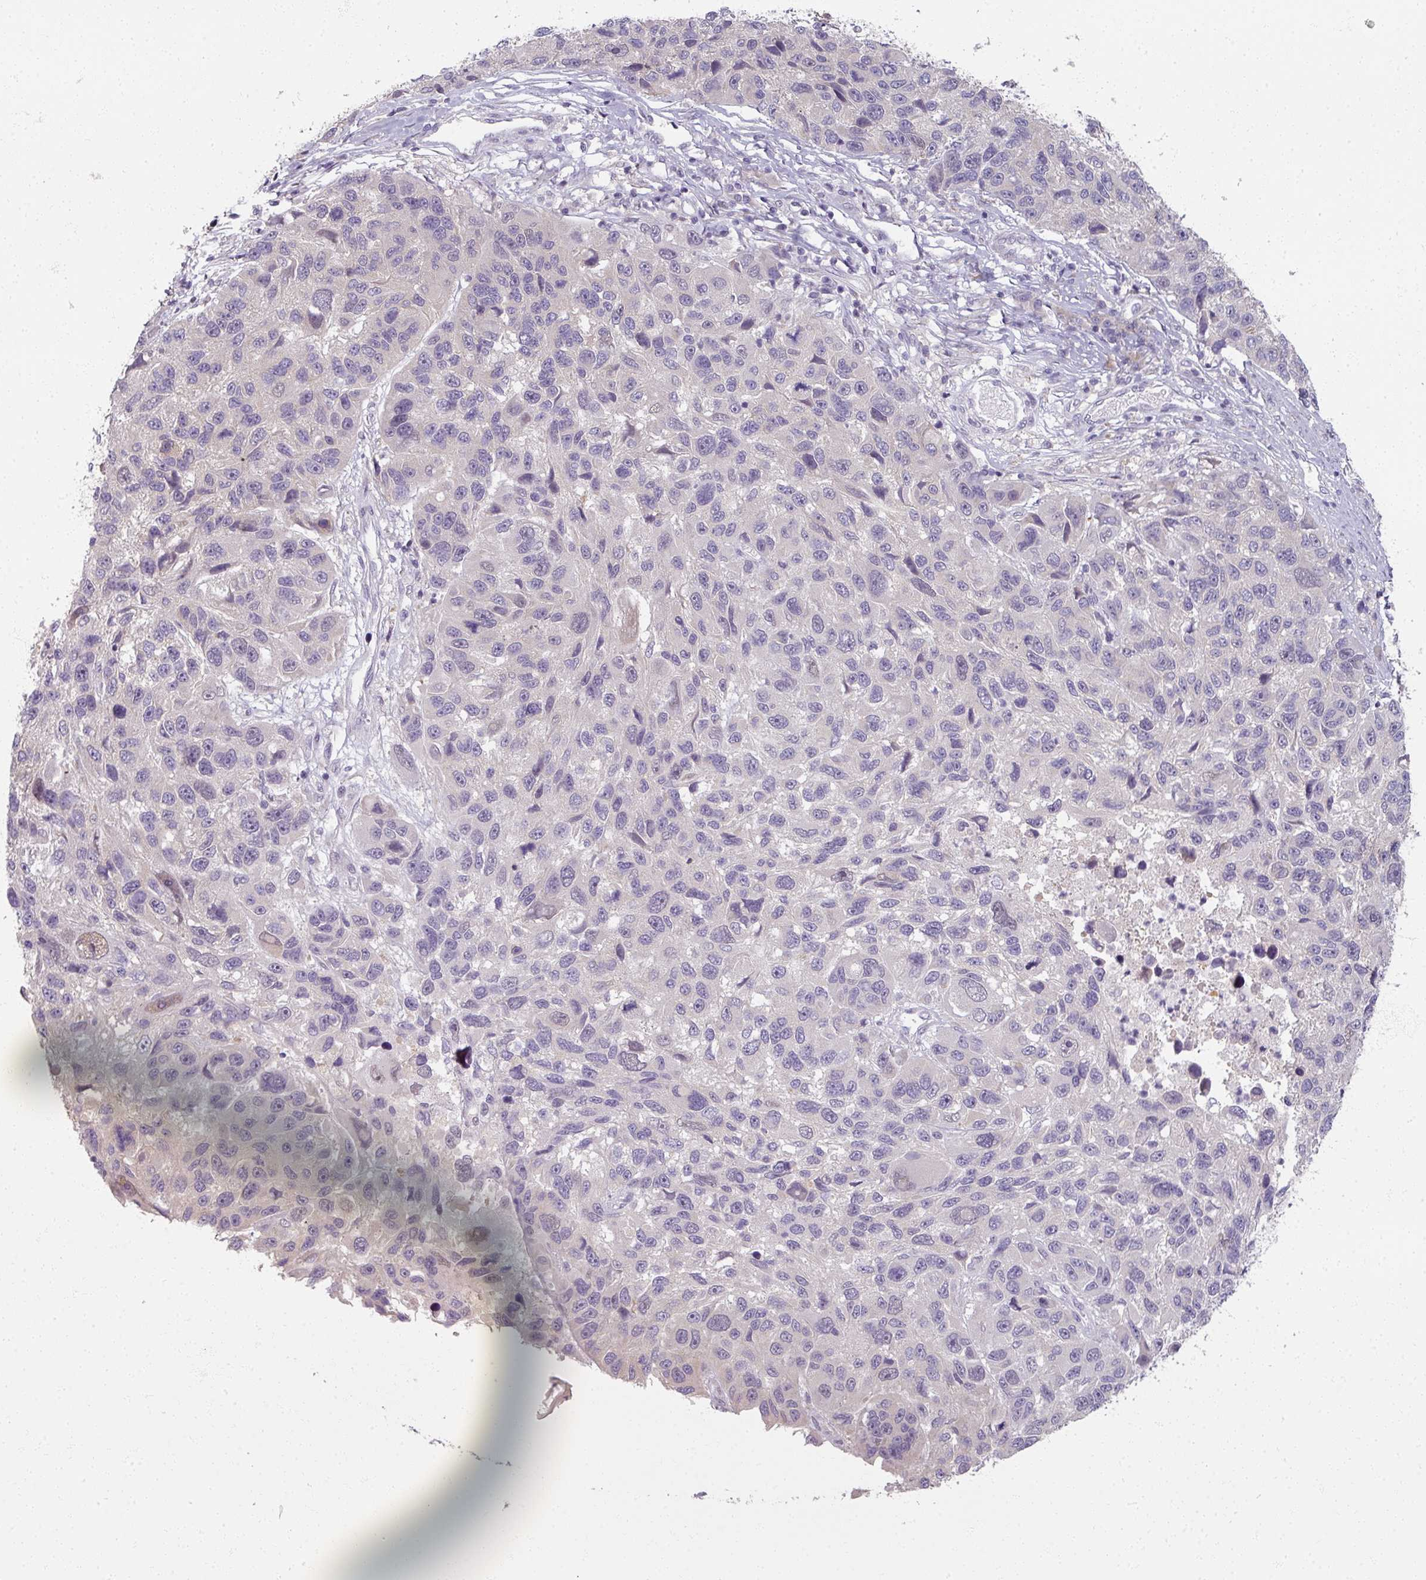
{"staining": {"intensity": "negative", "quantity": "none", "location": "none"}, "tissue": "melanoma", "cell_type": "Tumor cells", "image_type": "cancer", "snomed": [{"axis": "morphology", "description": "Malignant melanoma, NOS"}, {"axis": "topography", "description": "Skin"}], "caption": "Immunohistochemistry (IHC) photomicrograph of neoplastic tissue: human melanoma stained with DAB demonstrates no significant protein positivity in tumor cells.", "gene": "MYMK", "patient": {"sex": "male", "age": 53}}